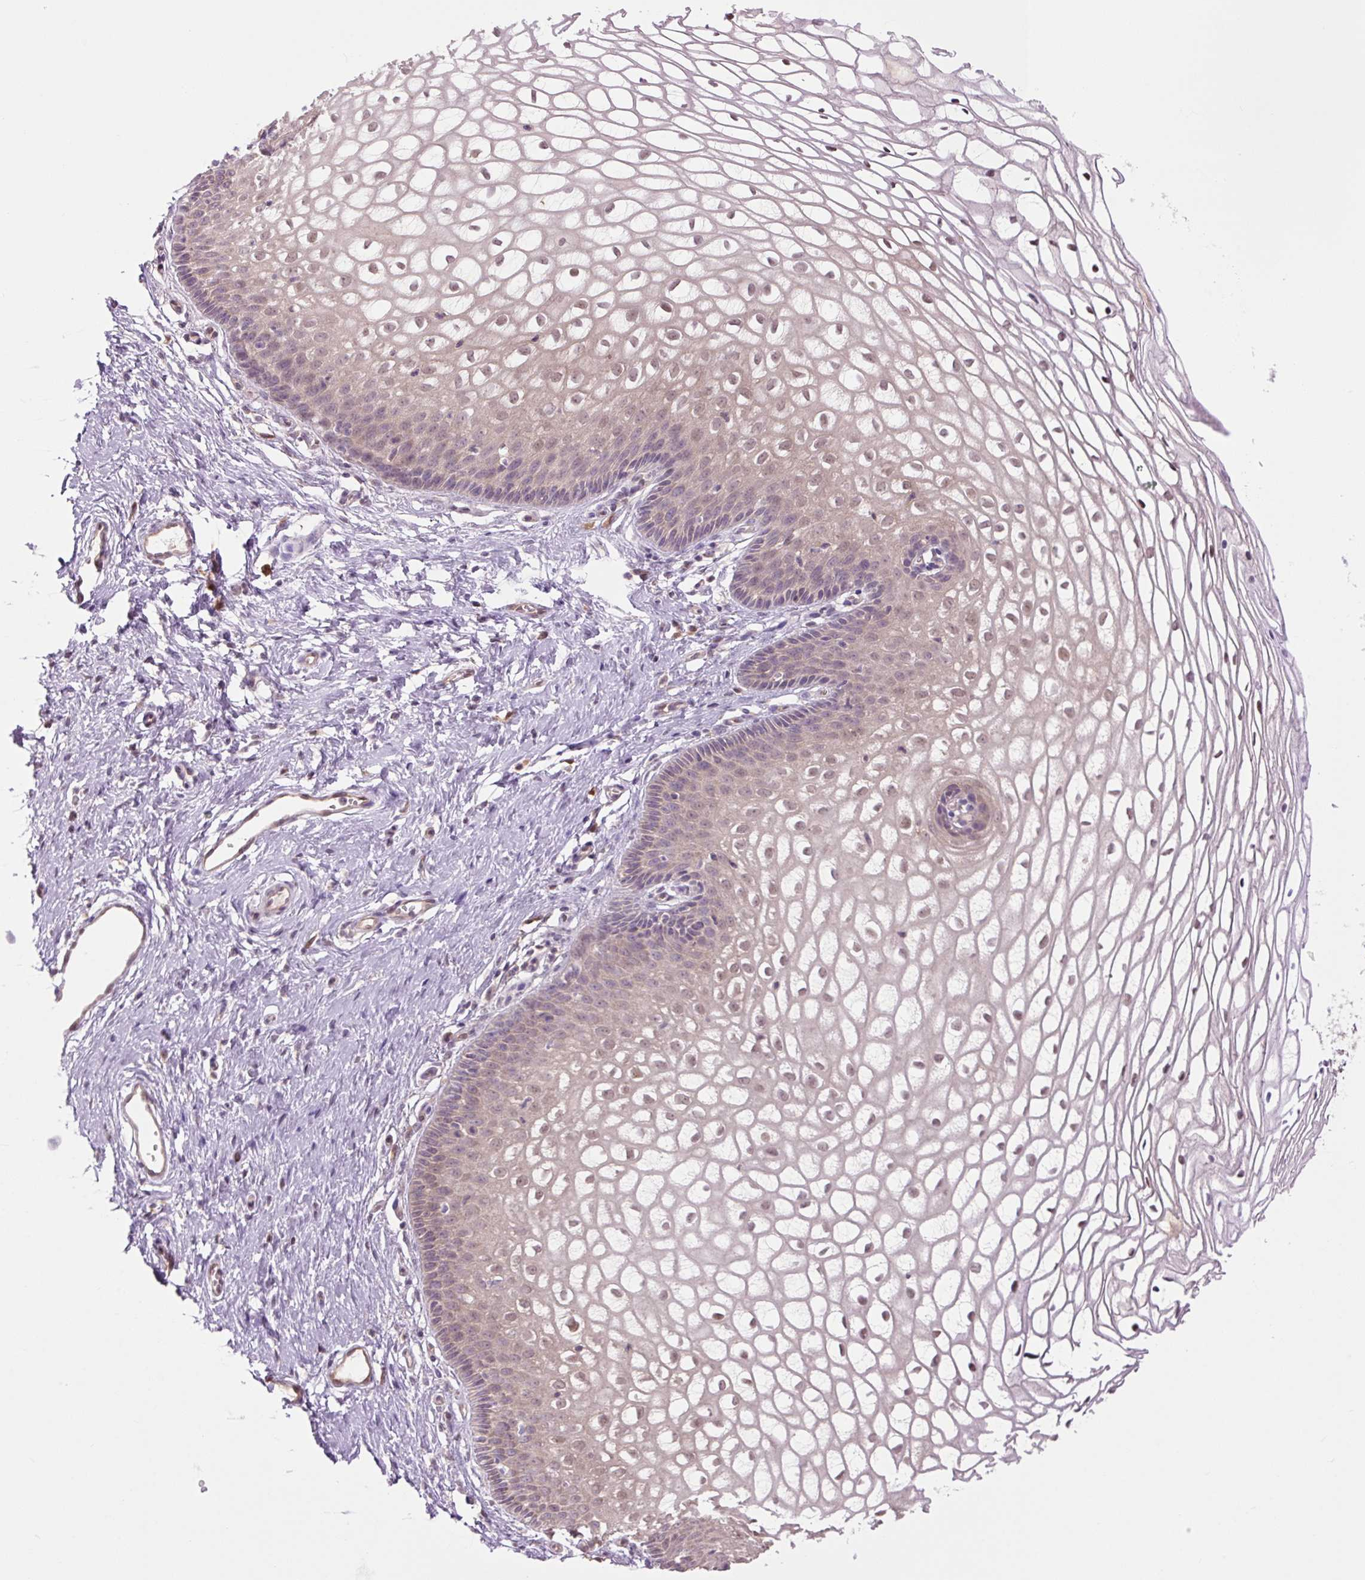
{"staining": {"intensity": "moderate", "quantity": "25%-75%", "location": "cytoplasmic/membranous"}, "tissue": "cervix", "cell_type": "Glandular cells", "image_type": "normal", "snomed": [{"axis": "morphology", "description": "Normal tissue, NOS"}, {"axis": "topography", "description": "Cervix"}], "caption": "A medium amount of moderate cytoplasmic/membranous positivity is identified in approximately 25%-75% of glandular cells in unremarkable cervix. (Brightfield microscopy of DAB IHC at high magnification).", "gene": "TPT1", "patient": {"sex": "female", "age": 36}}